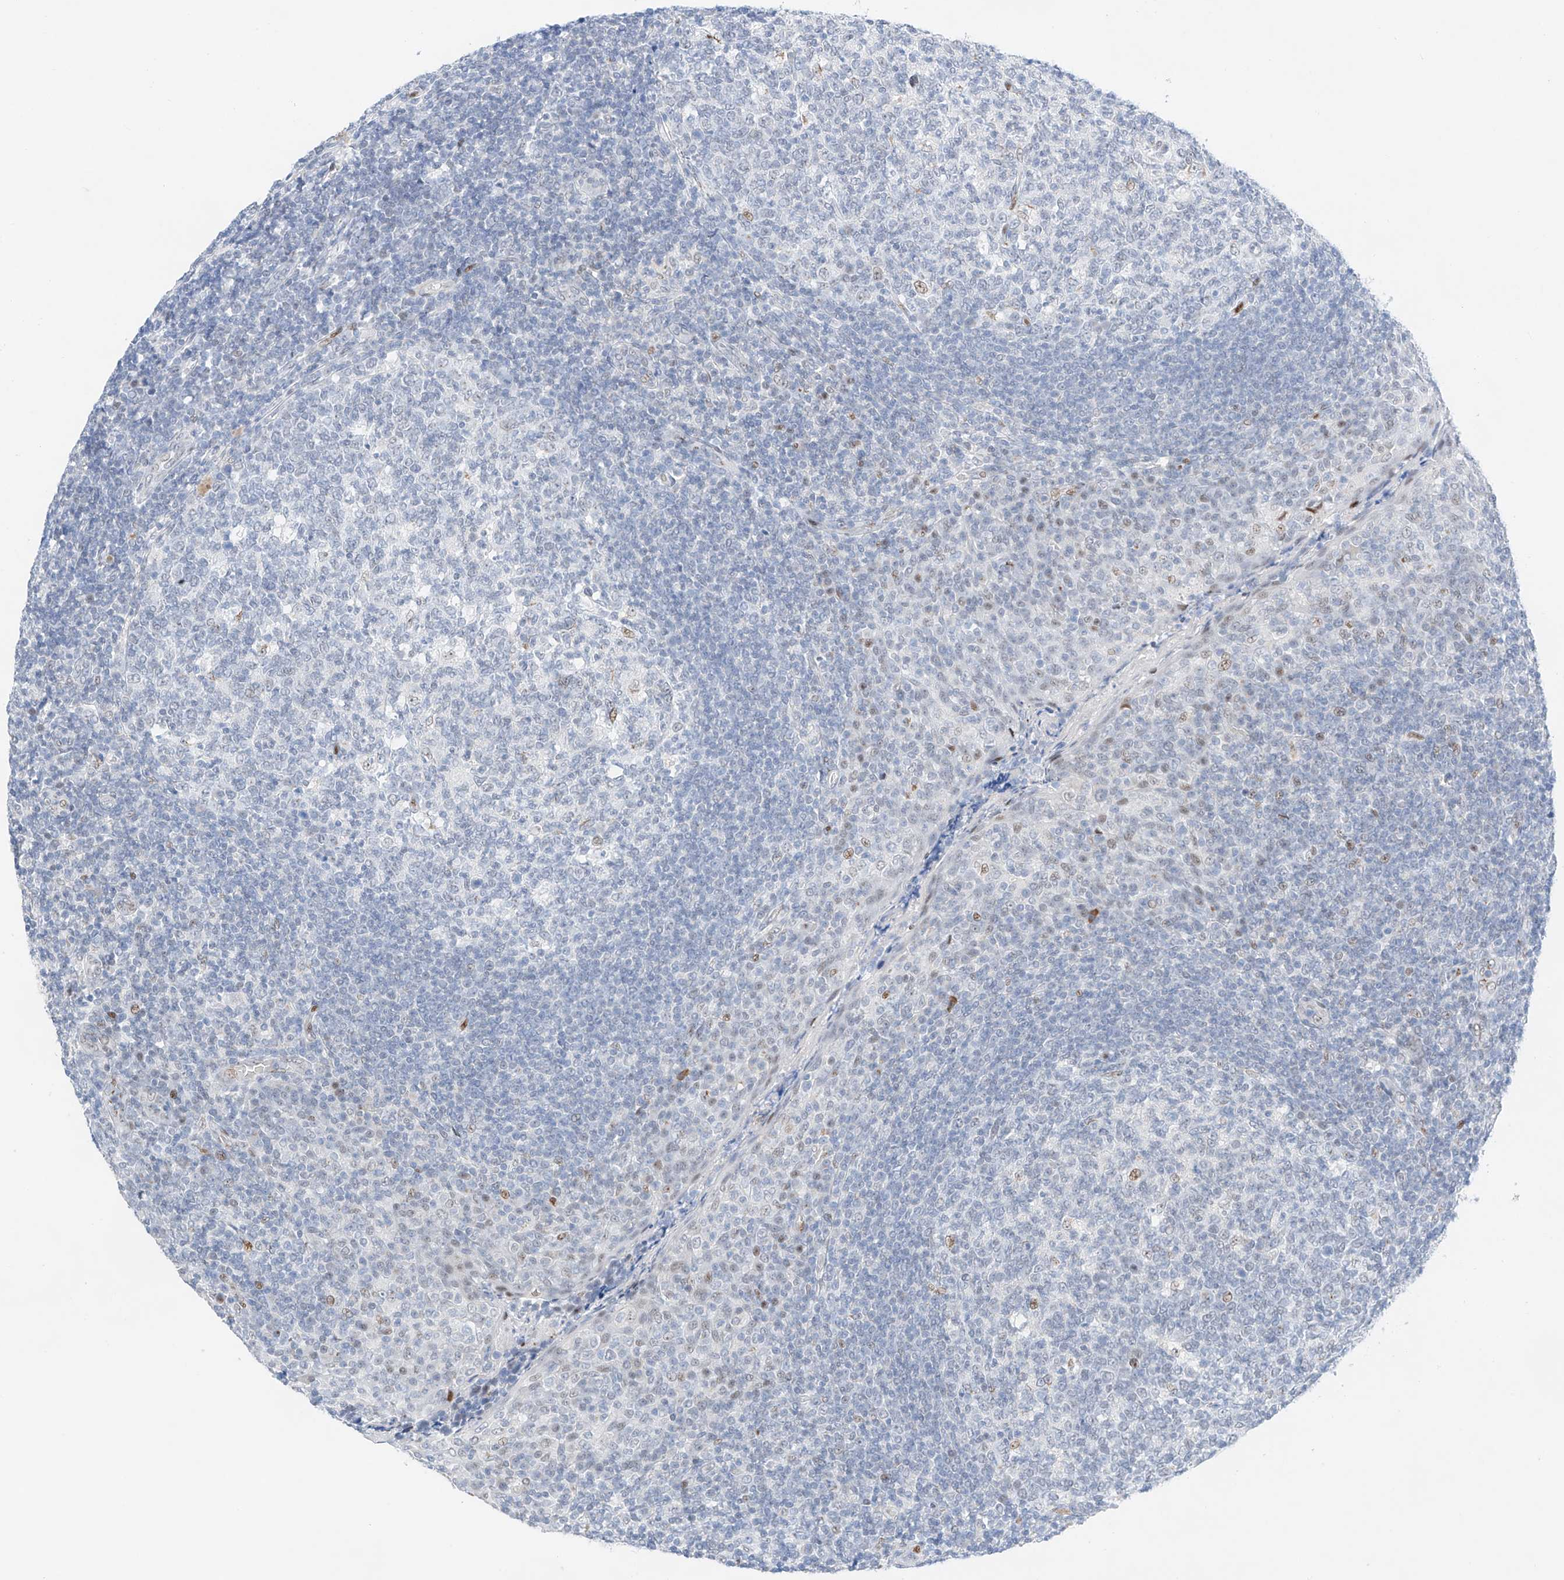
{"staining": {"intensity": "weak", "quantity": "<25%", "location": "nuclear"}, "tissue": "tonsil", "cell_type": "Germinal center cells", "image_type": "normal", "snomed": [{"axis": "morphology", "description": "Normal tissue, NOS"}, {"axis": "topography", "description": "Tonsil"}], "caption": "A histopathology image of tonsil stained for a protein reveals no brown staining in germinal center cells. The staining was performed using DAB (3,3'-diaminobenzidine) to visualize the protein expression in brown, while the nuclei were stained in blue with hematoxylin (Magnification: 20x).", "gene": "NT5C3B", "patient": {"sex": "female", "age": 19}}